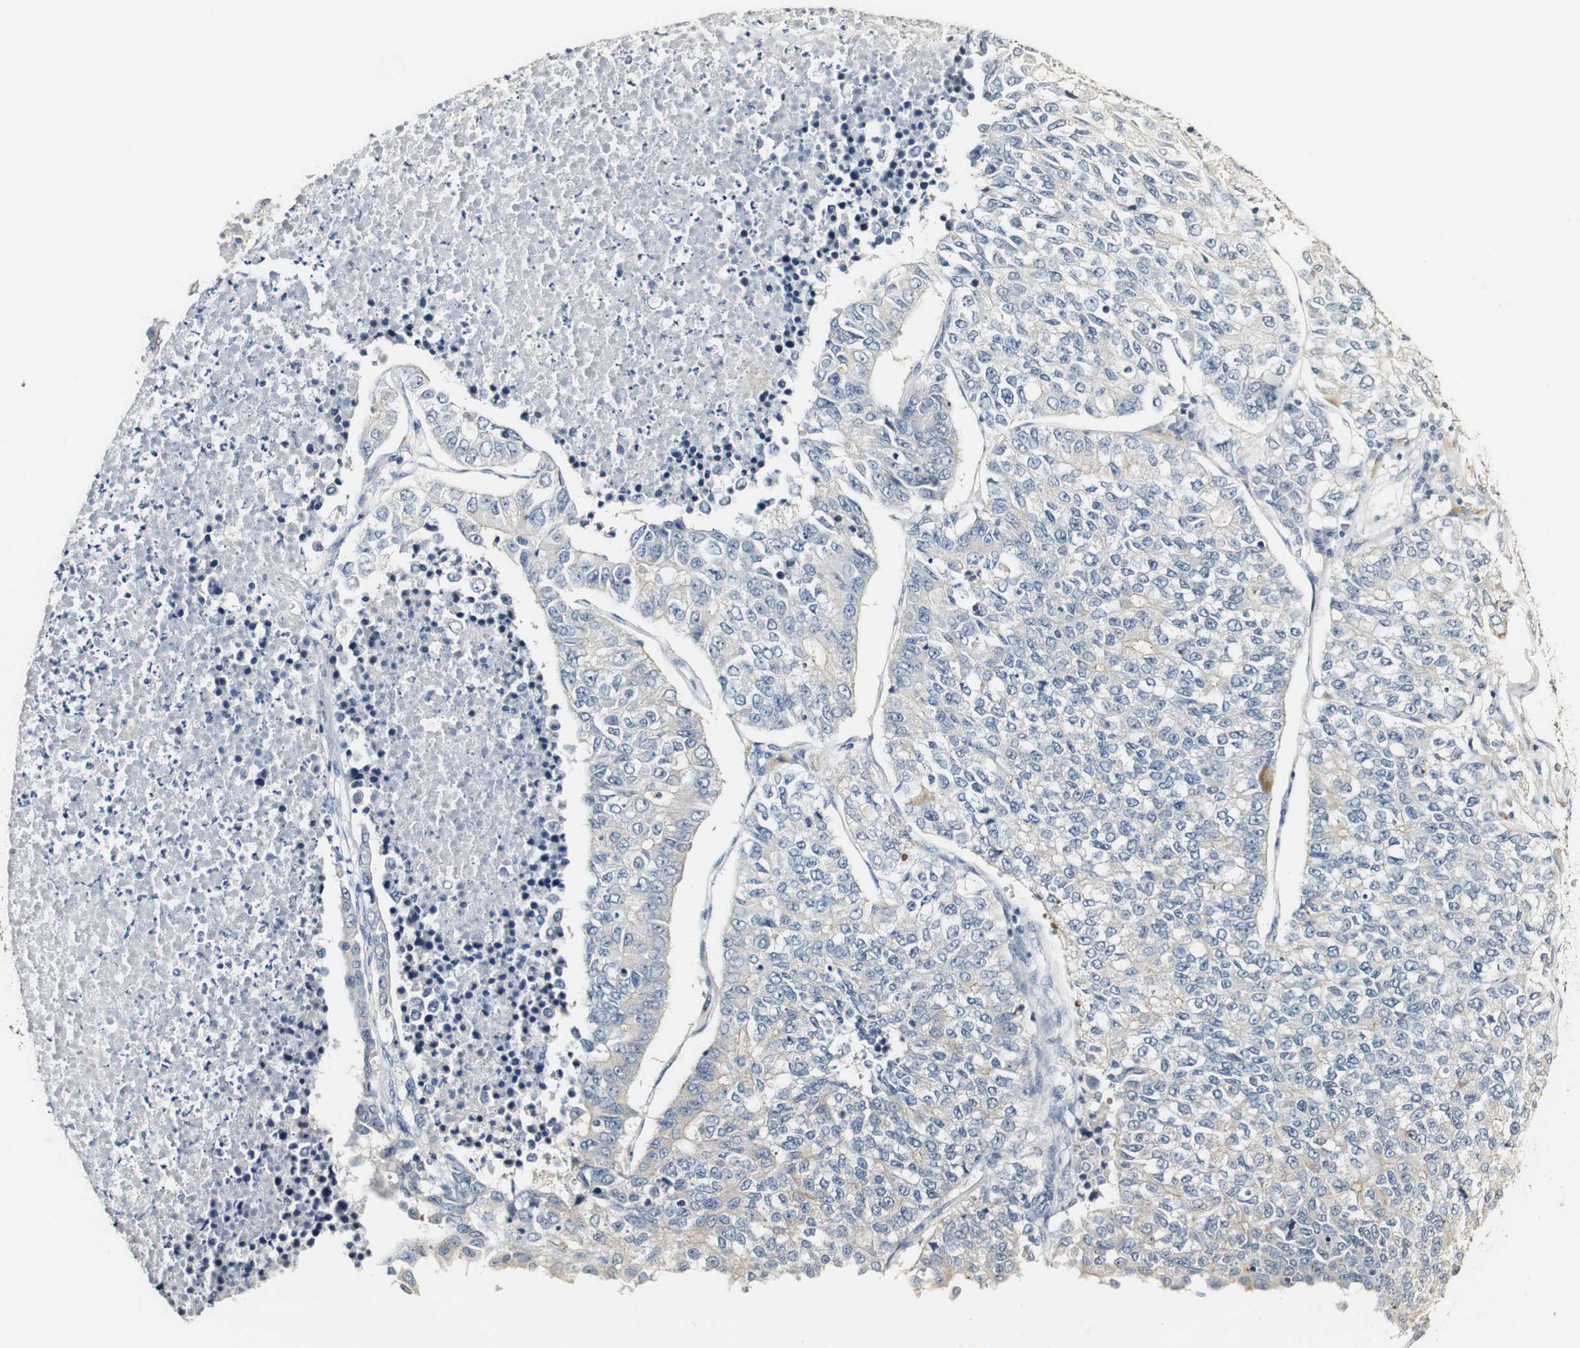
{"staining": {"intensity": "weak", "quantity": "<25%", "location": "cytoplasmic/membranous"}, "tissue": "lung cancer", "cell_type": "Tumor cells", "image_type": "cancer", "snomed": [{"axis": "morphology", "description": "Adenocarcinoma, NOS"}, {"axis": "topography", "description": "Lung"}], "caption": "Protein analysis of lung cancer (adenocarcinoma) demonstrates no significant expression in tumor cells.", "gene": "SYT7", "patient": {"sex": "male", "age": 49}}